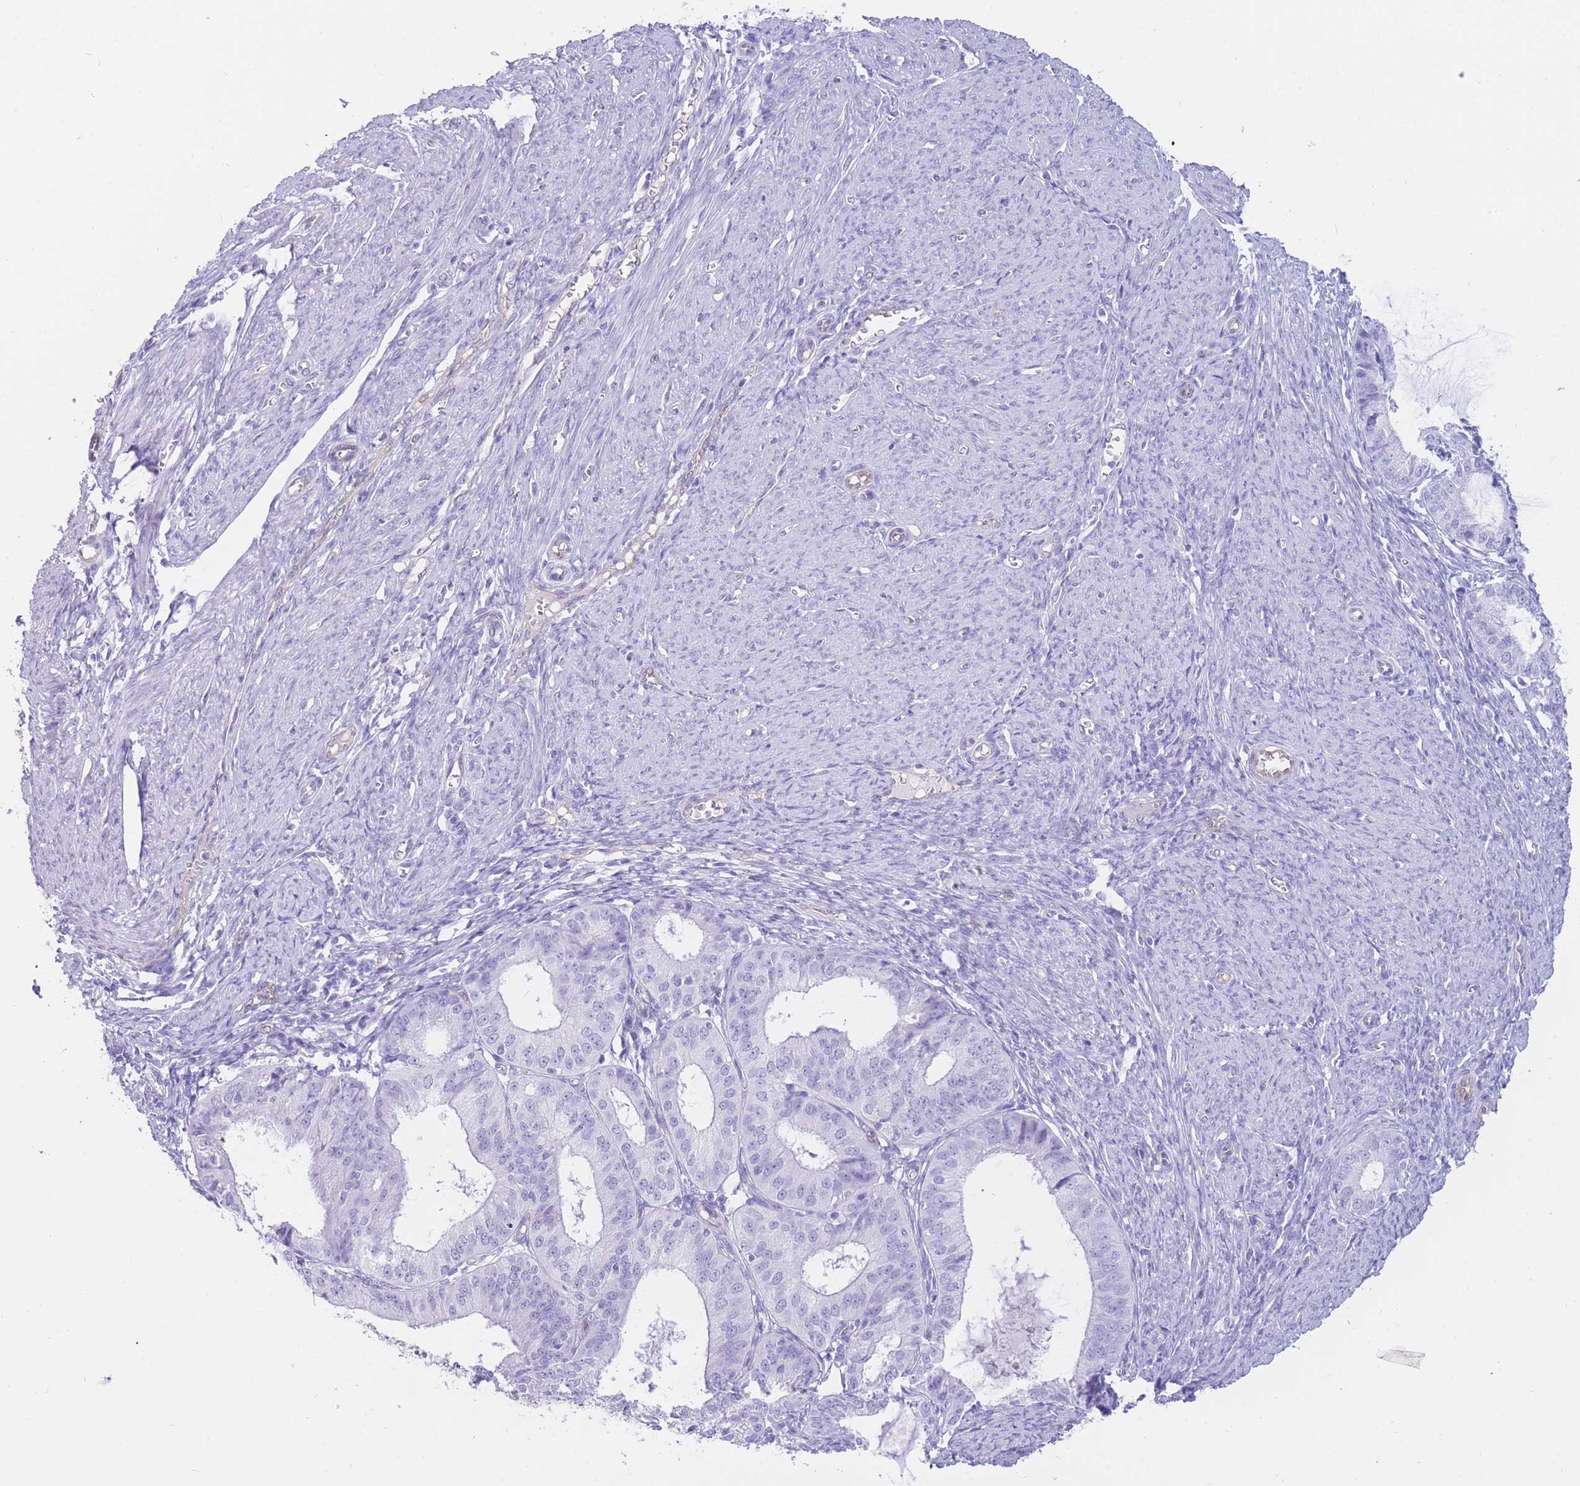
{"staining": {"intensity": "negative", "quantity": "none", "location": "none"}, "tissue": "endometrial cancer", "cell_type": "Tumor cells", "image_type": "cancer", "snomed": [{"axis": "morphology", "description": "Adenocarcinoma, NOS"}, {"axis": "topography", "description": "Endometrium"}], "caption": "Tumor cells are negative for protein expression in human endometrial cancer. (Stains: DAB IHC with hematoxylin counter stain, Microscopy: brightfield microscopy at high magnification).", "gene": "SULT1A1", "patient": {"sex": "female", "age": 51}}